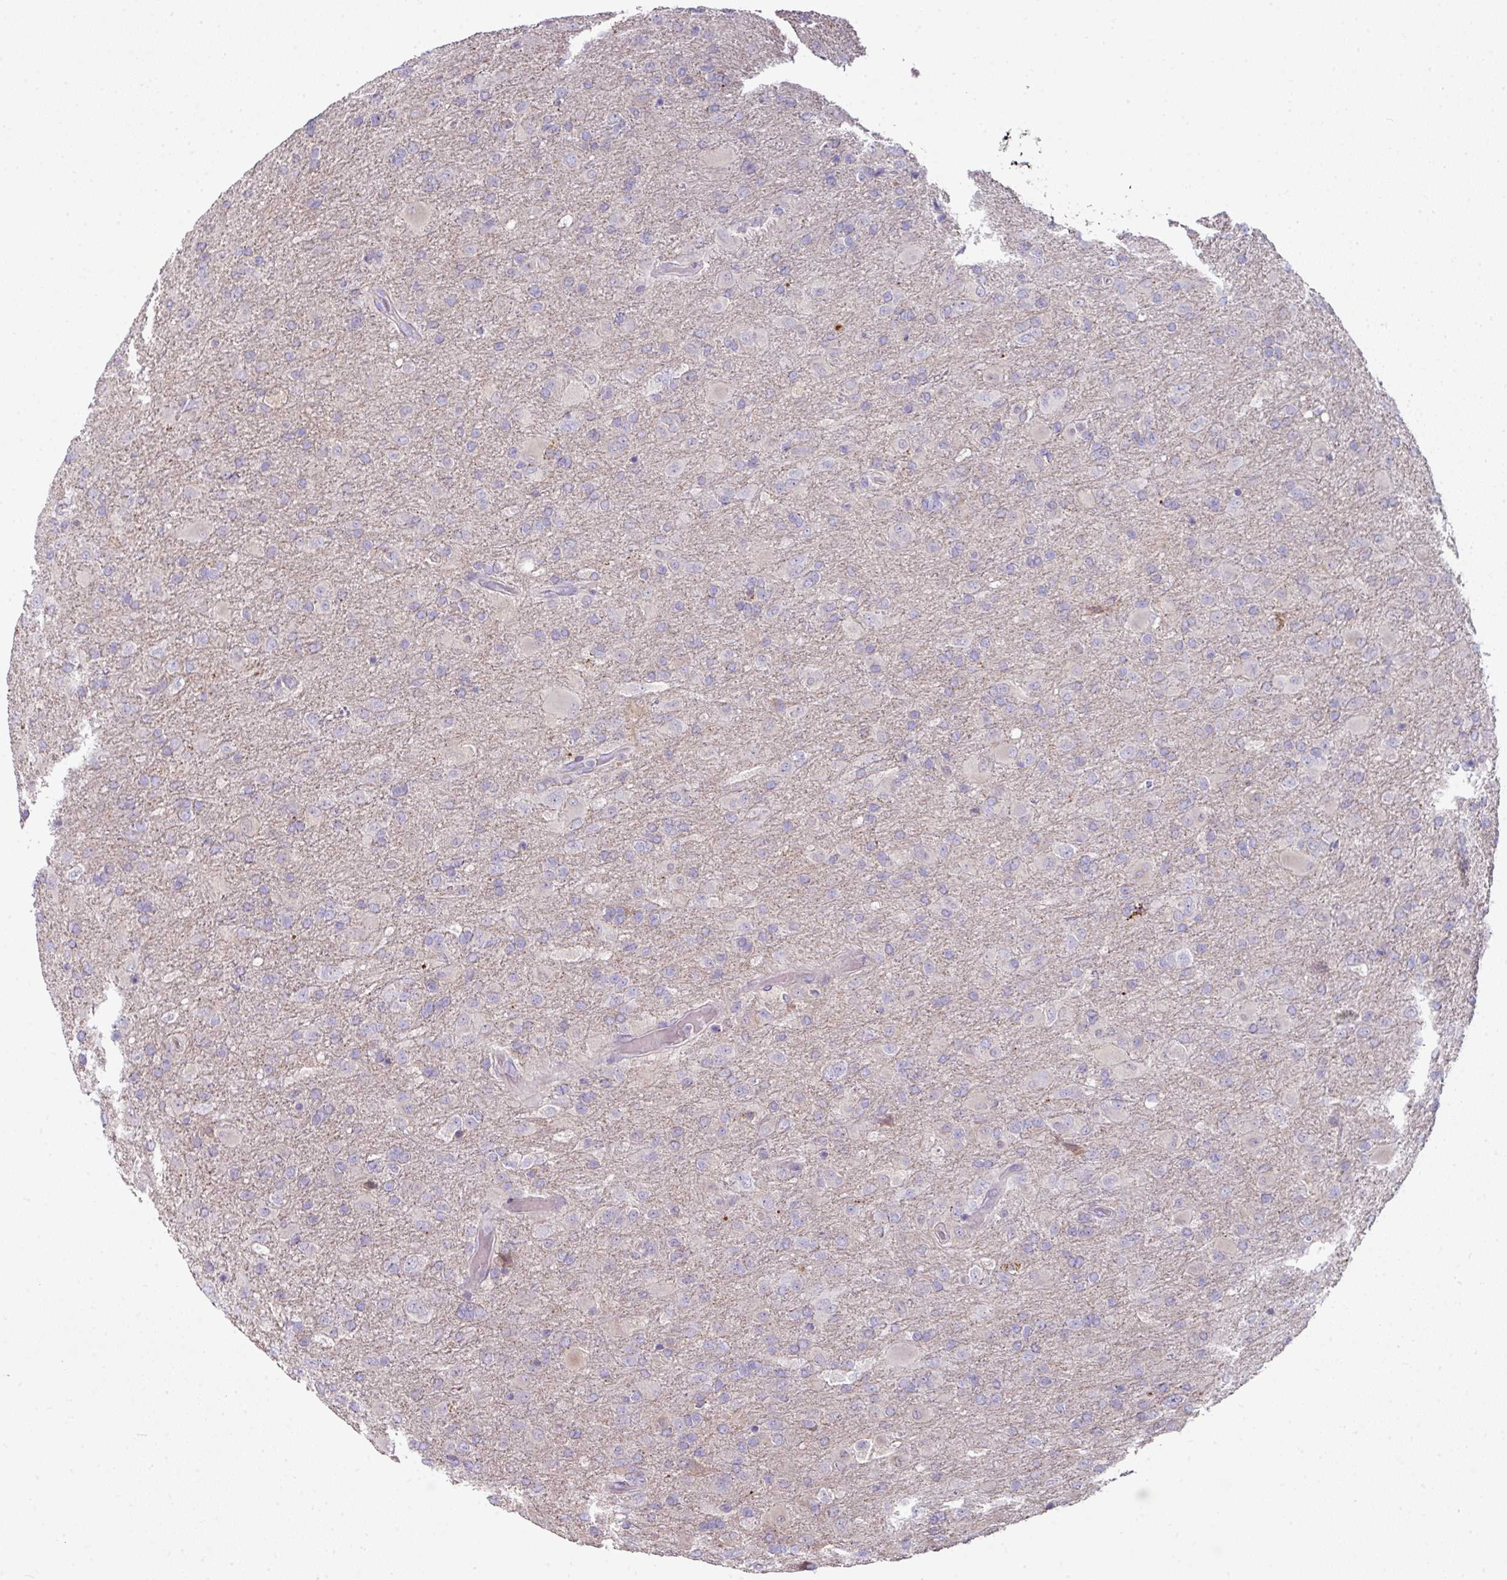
{"staining": {"intensity": "negative", "quantity": "none", "location": "none"}, "tissue": "glioma", "cell_type": "Tumor cells", "image_type": "cancer", "snomed": [{"axis": "morphology", "description": "Glioma, malignant, Low grade"}, {"axis": "topography", "description": "Brain"}], "caption": "This is an IHC photomicrograph of glioma. There is no positivity in tumor cells.", "gene": "ANKRD18A", "patient": {"sex": "male", "age": 65}}